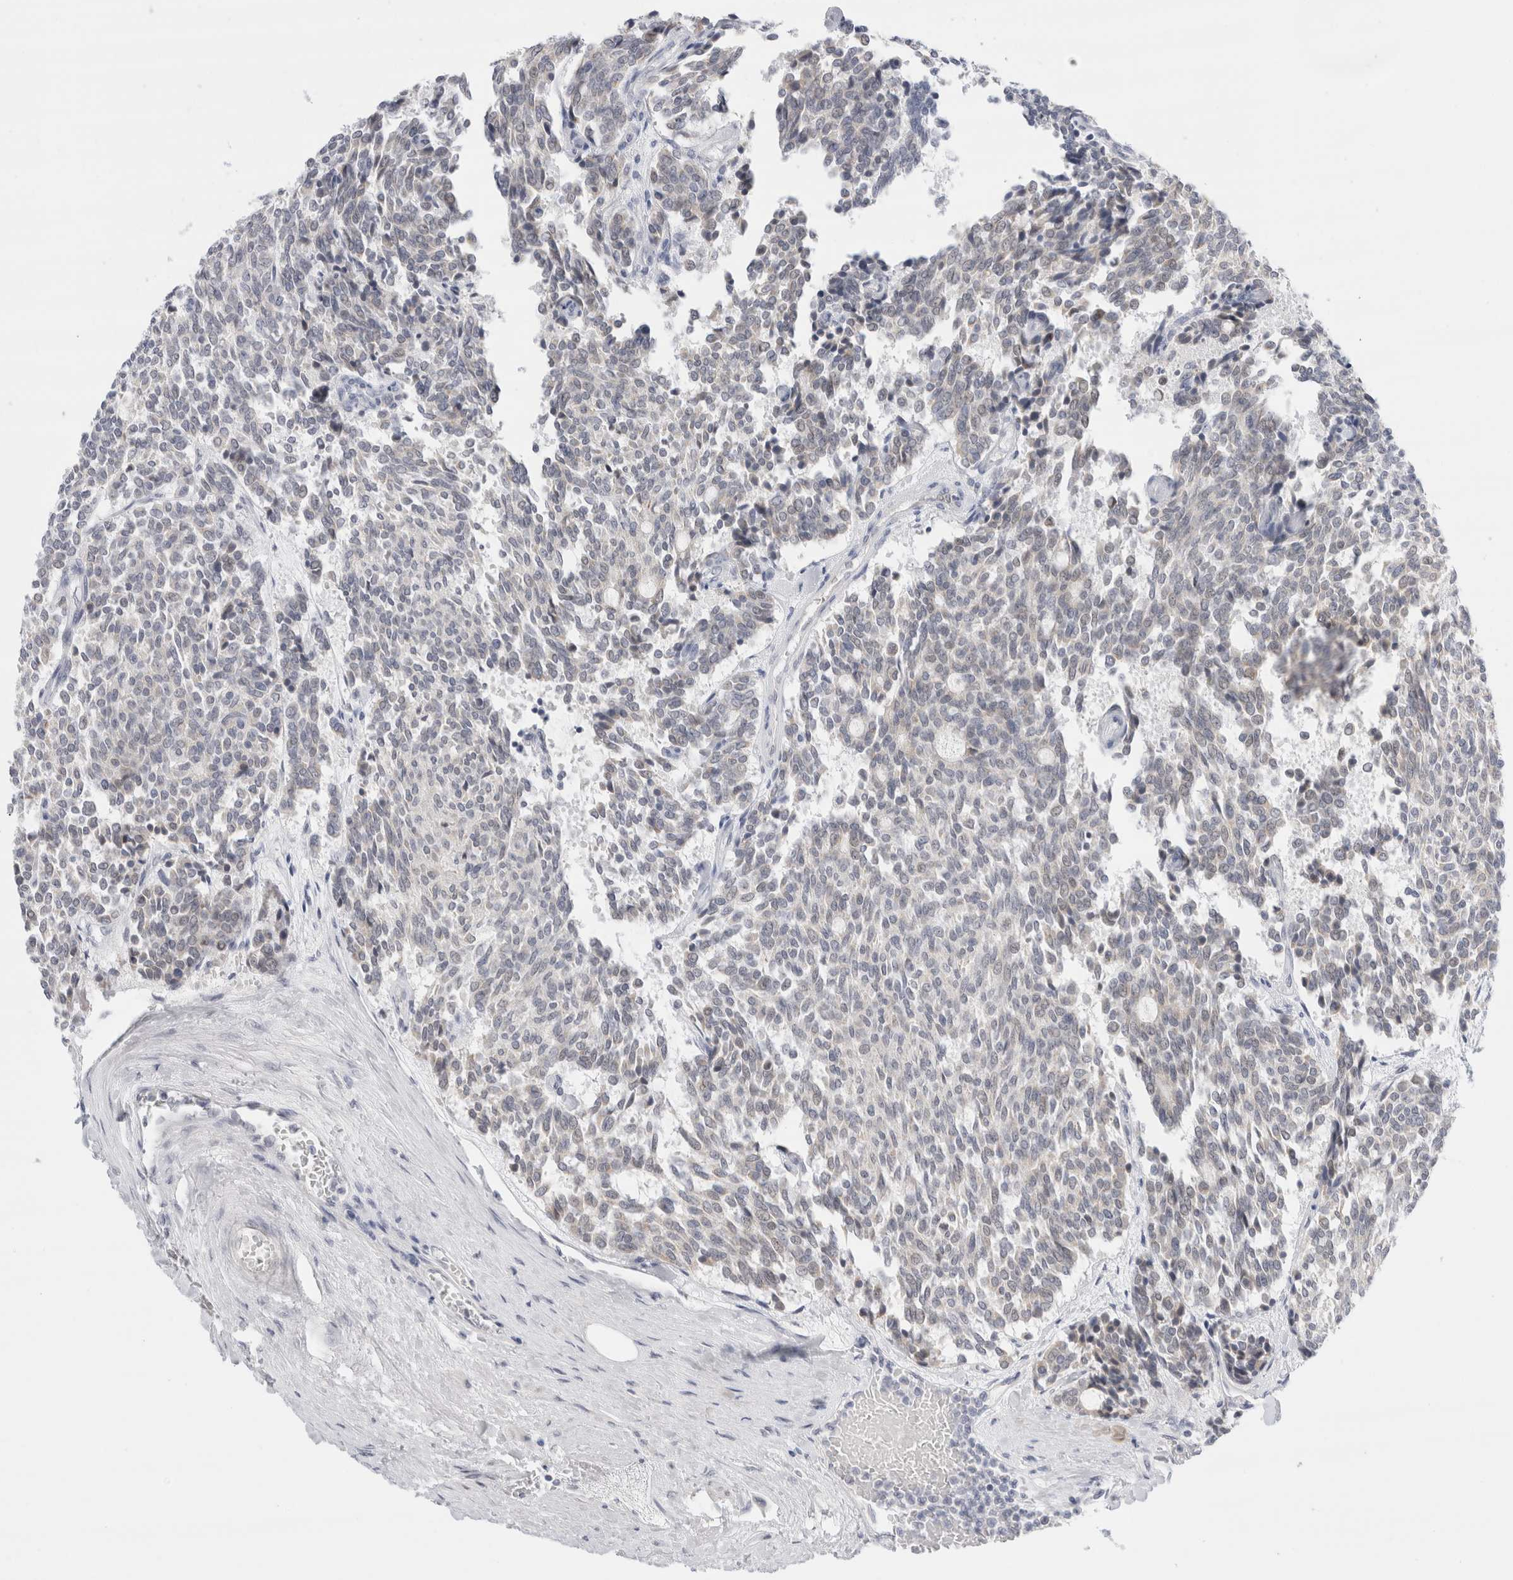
{"staining": {"intensity": "negative", "quantity": "none", "location": "none"}, "tissue": "carcinoid", "cell_type": "Tumor cells", "image_type": "cancer", "snomed": [{"axis": "morphology", "description": "Carcinoid, malignant, NOS"}, {"axis": "topography", "description": "Pancreas"}], "caption": "Carcinoid (malignant) was stained to show a protein in brown. There is no significant positivity in tumor cells.", "gene": "SLC22A12", "patient": {"sex": "female", "age": 54}}